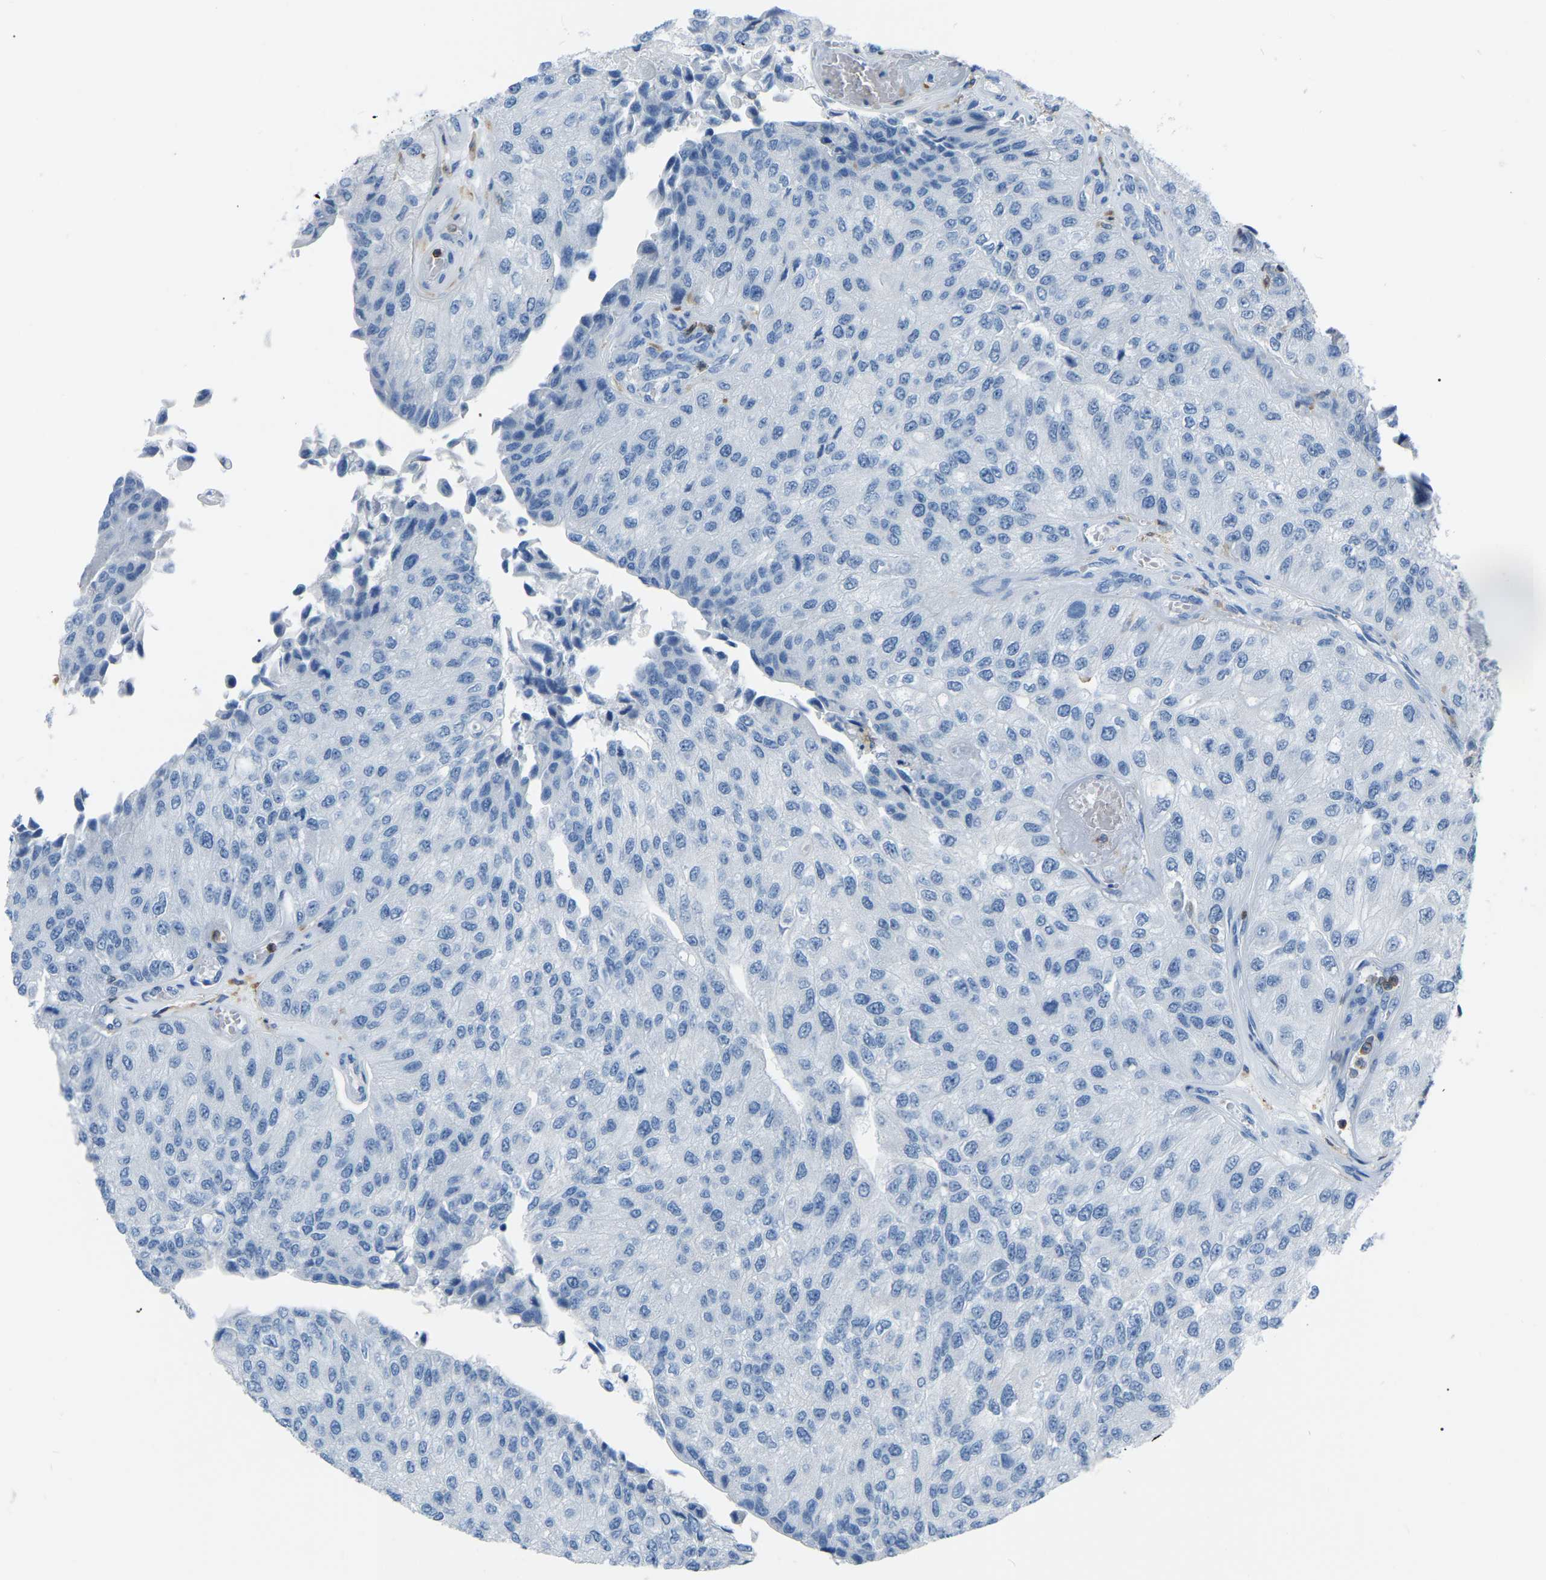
{"staining": {"intensity": "negative", "quantity": "none", "location": "none"}, "tissue": "urothelial cancer", "cell_type": "Tumor cells", "image_type": "cancer", "snomed": [{"axis": "morphology", "description": "Urothelial carcinoma, High grade"}, {"axis": "topography", "description": "Kidney"}, {"axis": "topography", "description": "Urinary bladder"}], "caption": "DAB immunohistochemical staining of human urothelial cancer demonstrates no significant expression in tumor cells.", "gene": "ARHGAP45", "patient": {"sex": "male", "age": 77}}